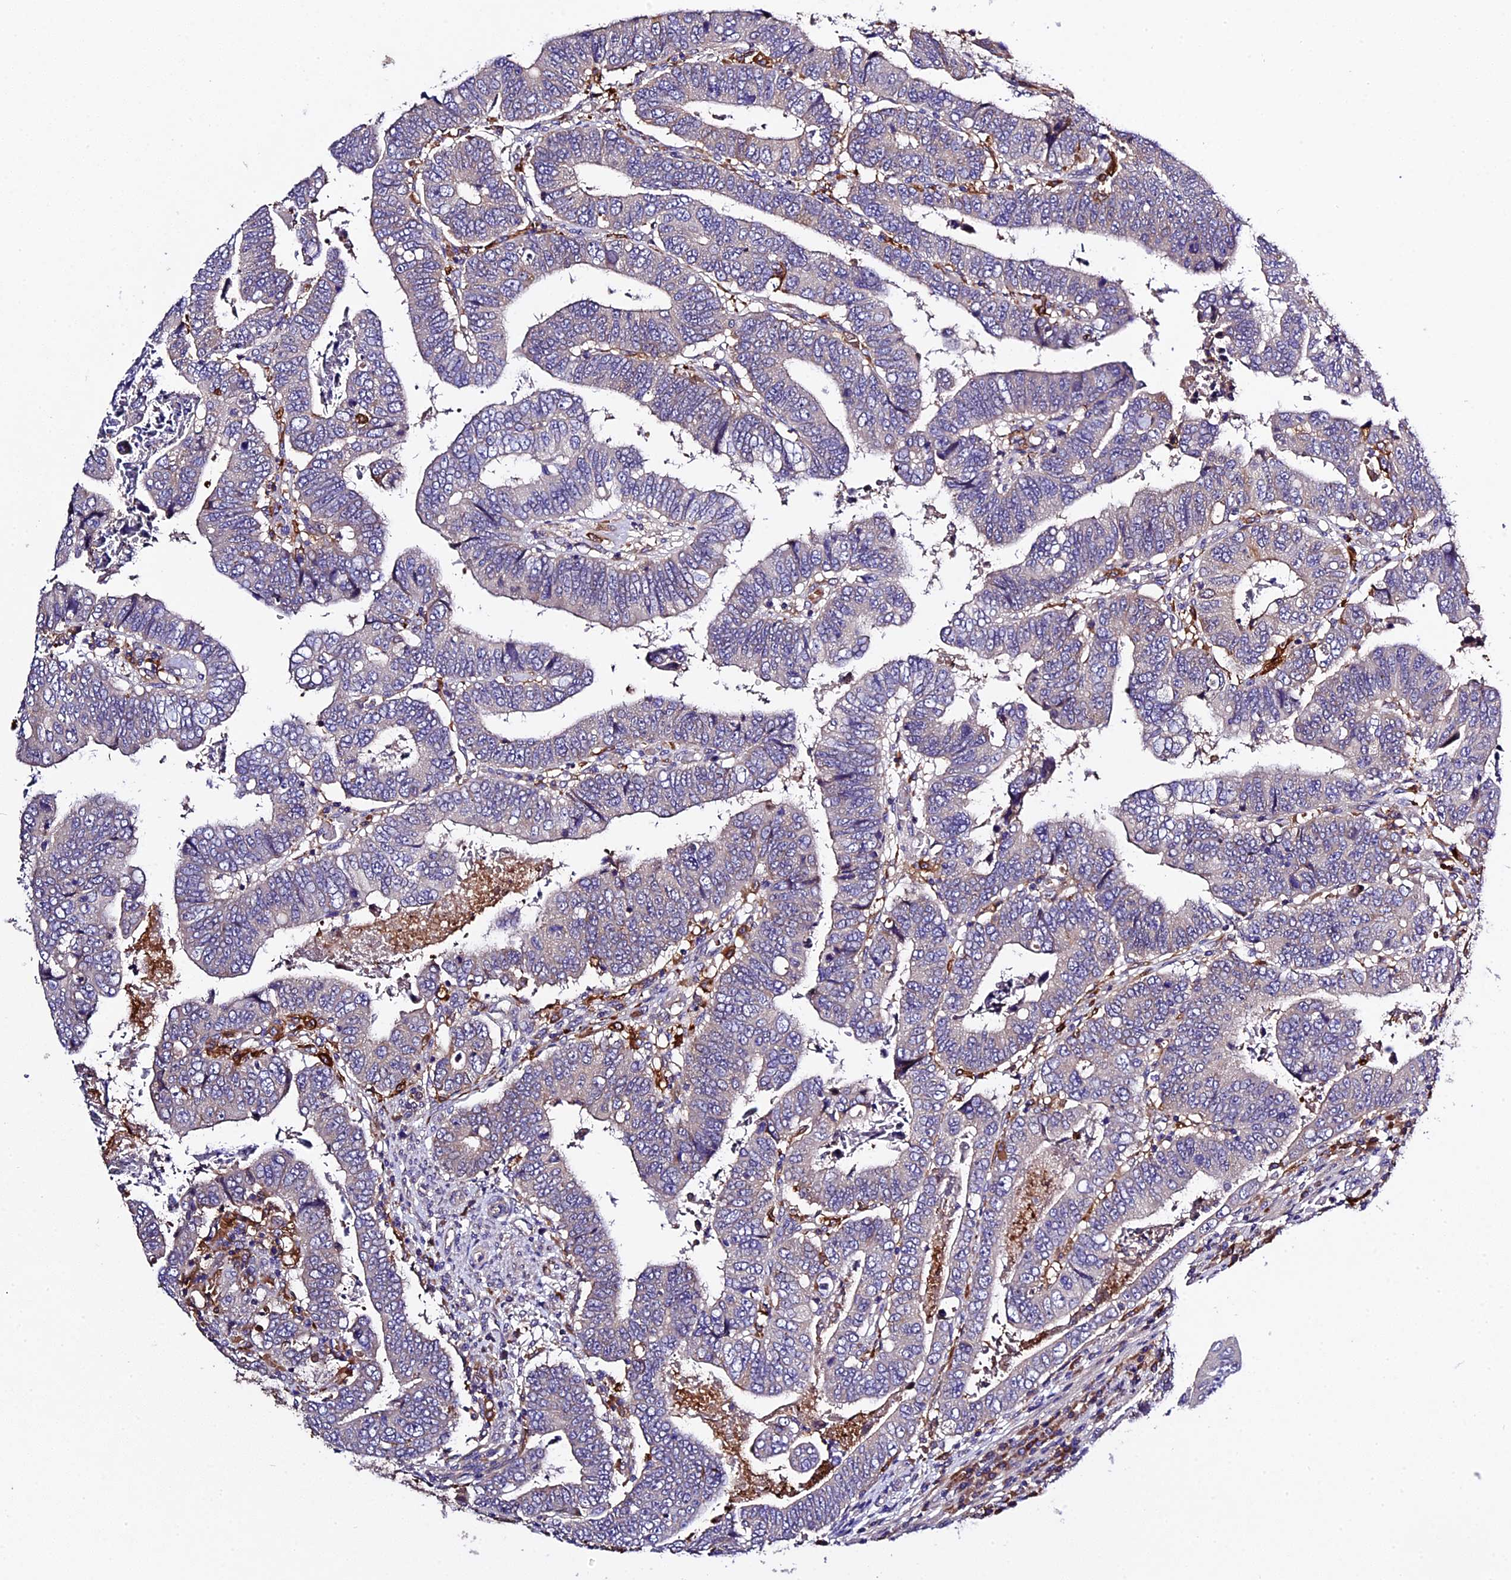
{"staining": {"intensity": "negative", "quantity": "none", "location": "none"}, "tissue": "colorectal cancer", "cell_type": "Tumor cells", "image_type": "cancer", "snomed": [{"axis": "morphology", "description": "Normal tissue, NOS"}, {"axis": "morphology", "description": "Adenocarcinoma, NOS"}, {"axis": "topography", "description": "Rectum"}], "caption": "Tumor cells are negative for brown protein staining in adenocarcinoma (colorectal).", "gene": "CILP2", "patient": {"sex": "female", "age": 65}}